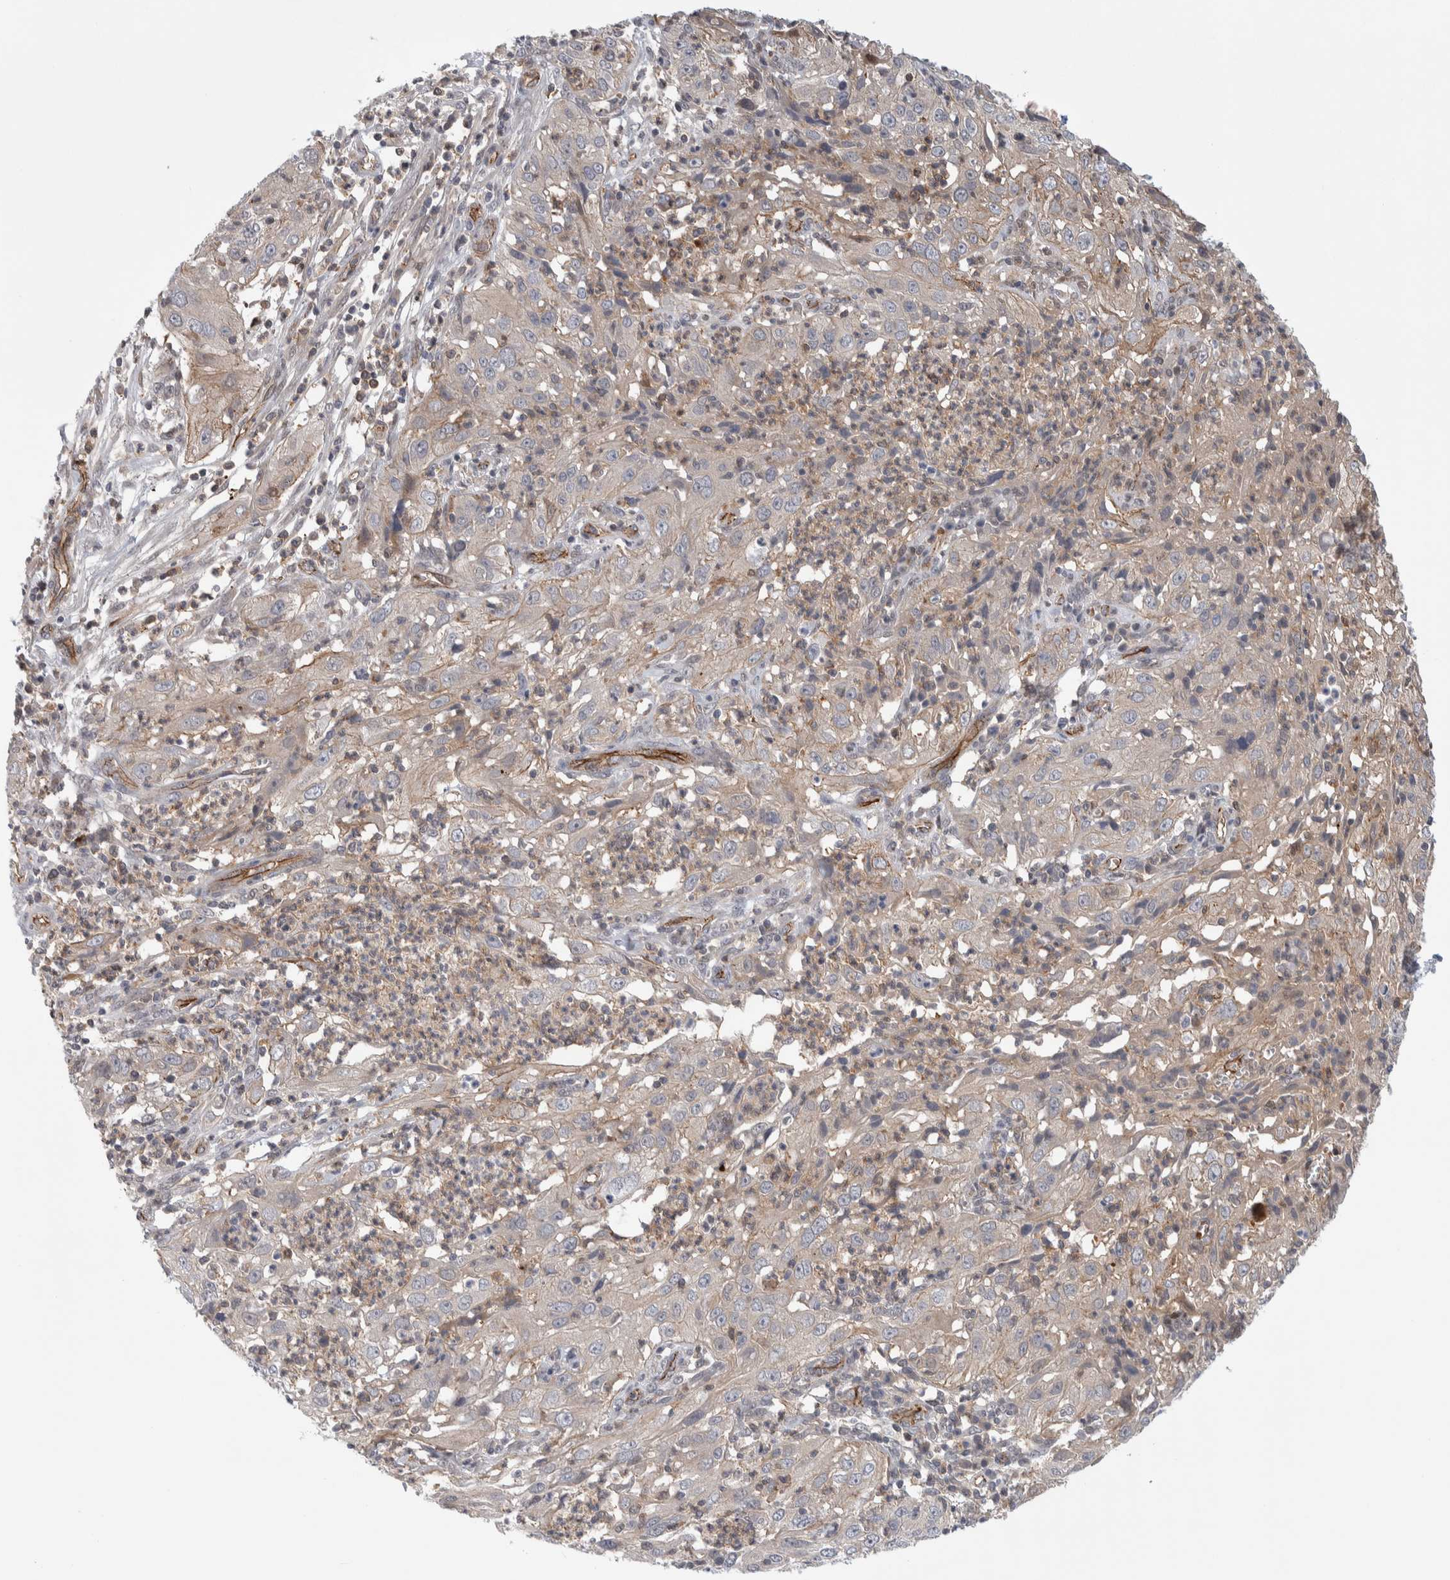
{"staining": {"intensity": "weak", "quantity": "<25%", "location": "cytoplasmic/membranous"}, "tissue": "cervical cancer", "cell_type": "Tumor cells", "image_type": "cancer", "snomed": [{"axis": "morphology", "description": "Squamous cell carcinoma, NOS"}, {"axis": "topography", "description": "Cervix"}], "caption": "This is an immunohistochemistry (IHC) histopathology image of human cervical cancer (squamous cell carcinoma). There is no expression in tumor cells.", "gene": "ZNF862", "patient": {"sex": "female", "age": 32}}